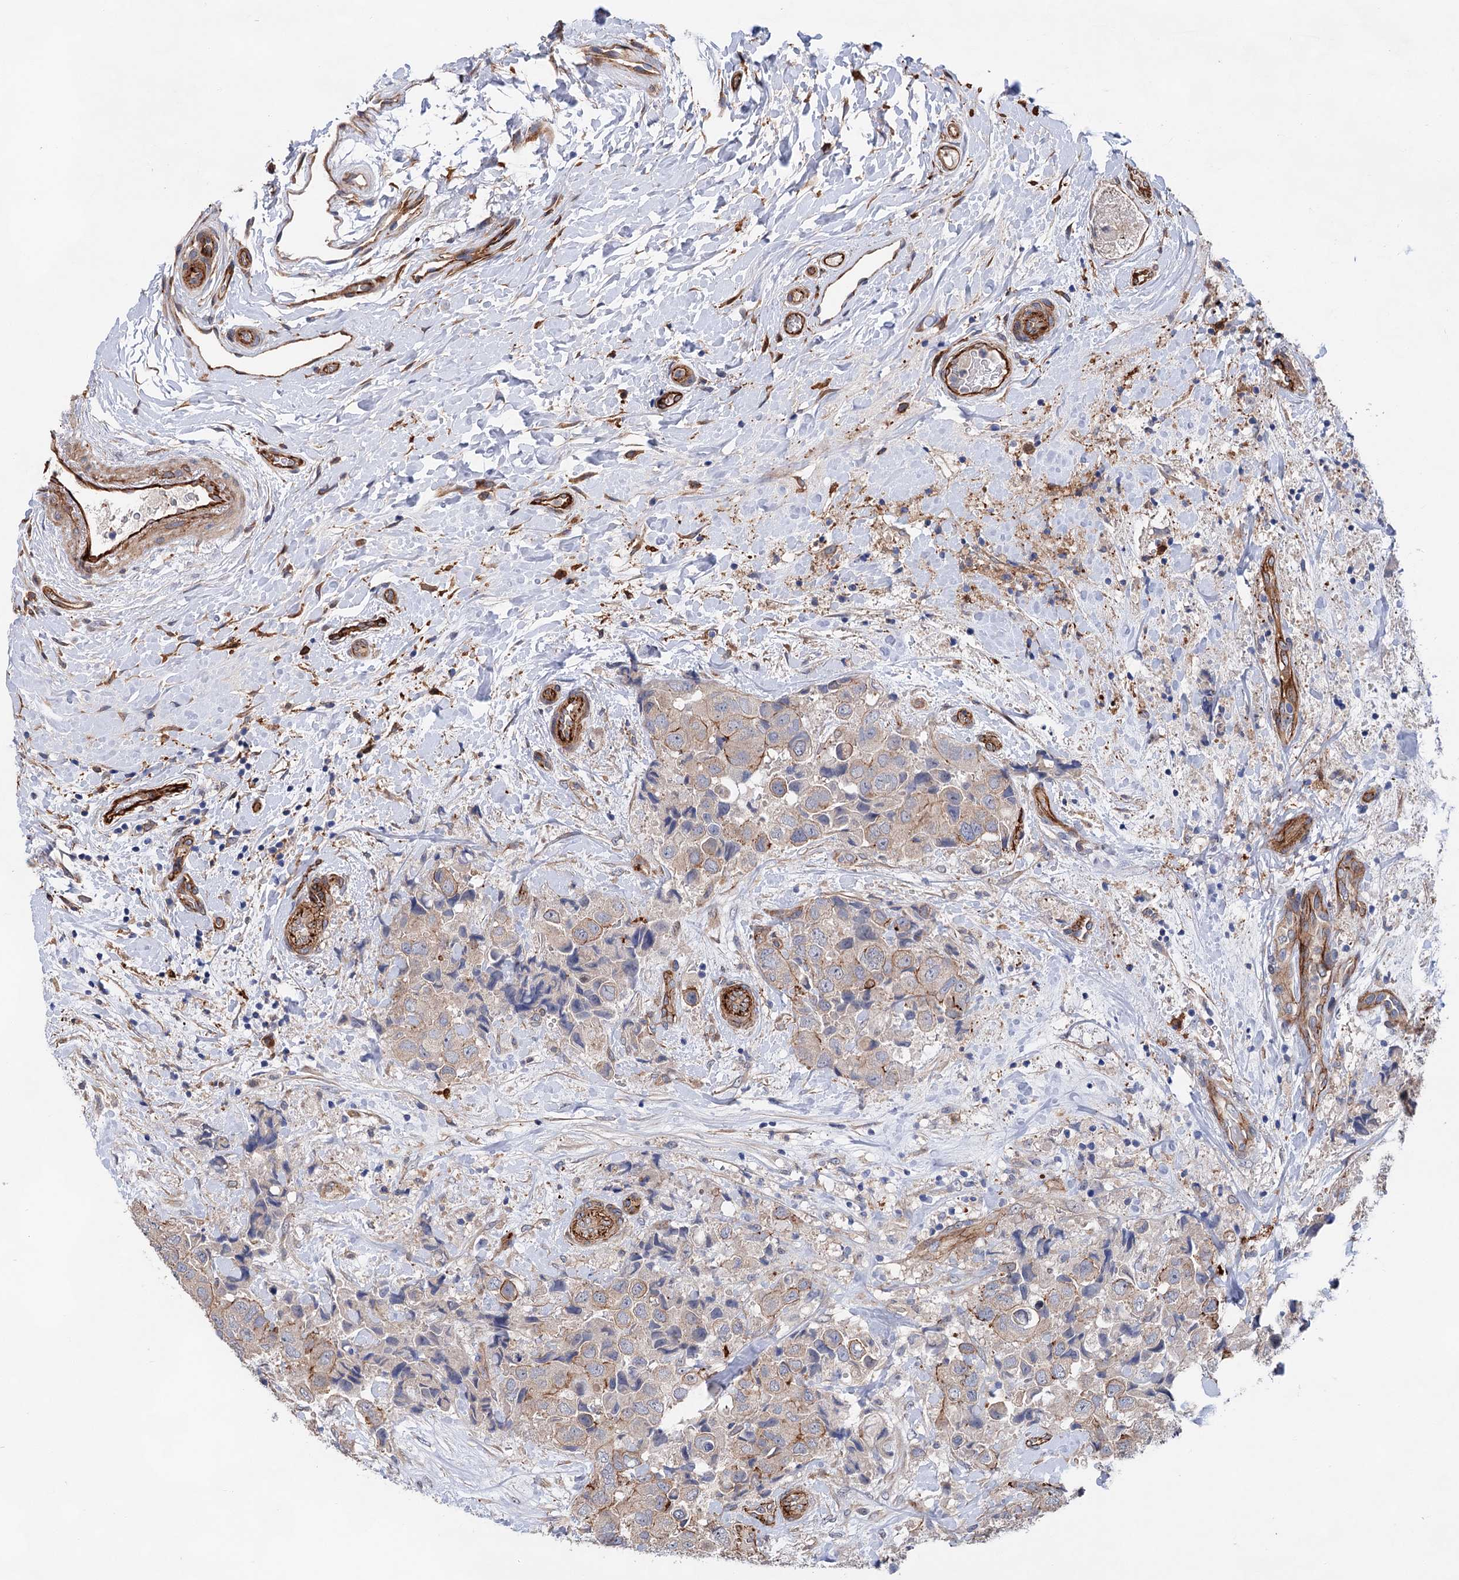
{"staining": {"intensity": "strong", "quantity": "25%-75%", "location": "cytoplasmic/membranous"}, "tissue": "breast cancer", "cell_type": "Tumor cells", "image_type": "cancer", "snomed": [{"axis": "morphology", "description": "Duct carcinoma"}, {"axis": "topography", "description": "Breast"}], "caption": "Protein staining exhibits strong cytoplasmic/membranous expression in approximately 25%-75% of tumor cells in invasive ductal carcinoma (breast).", "gene": "TMTC3", "patient": {"sex": "female", "age": 62}}